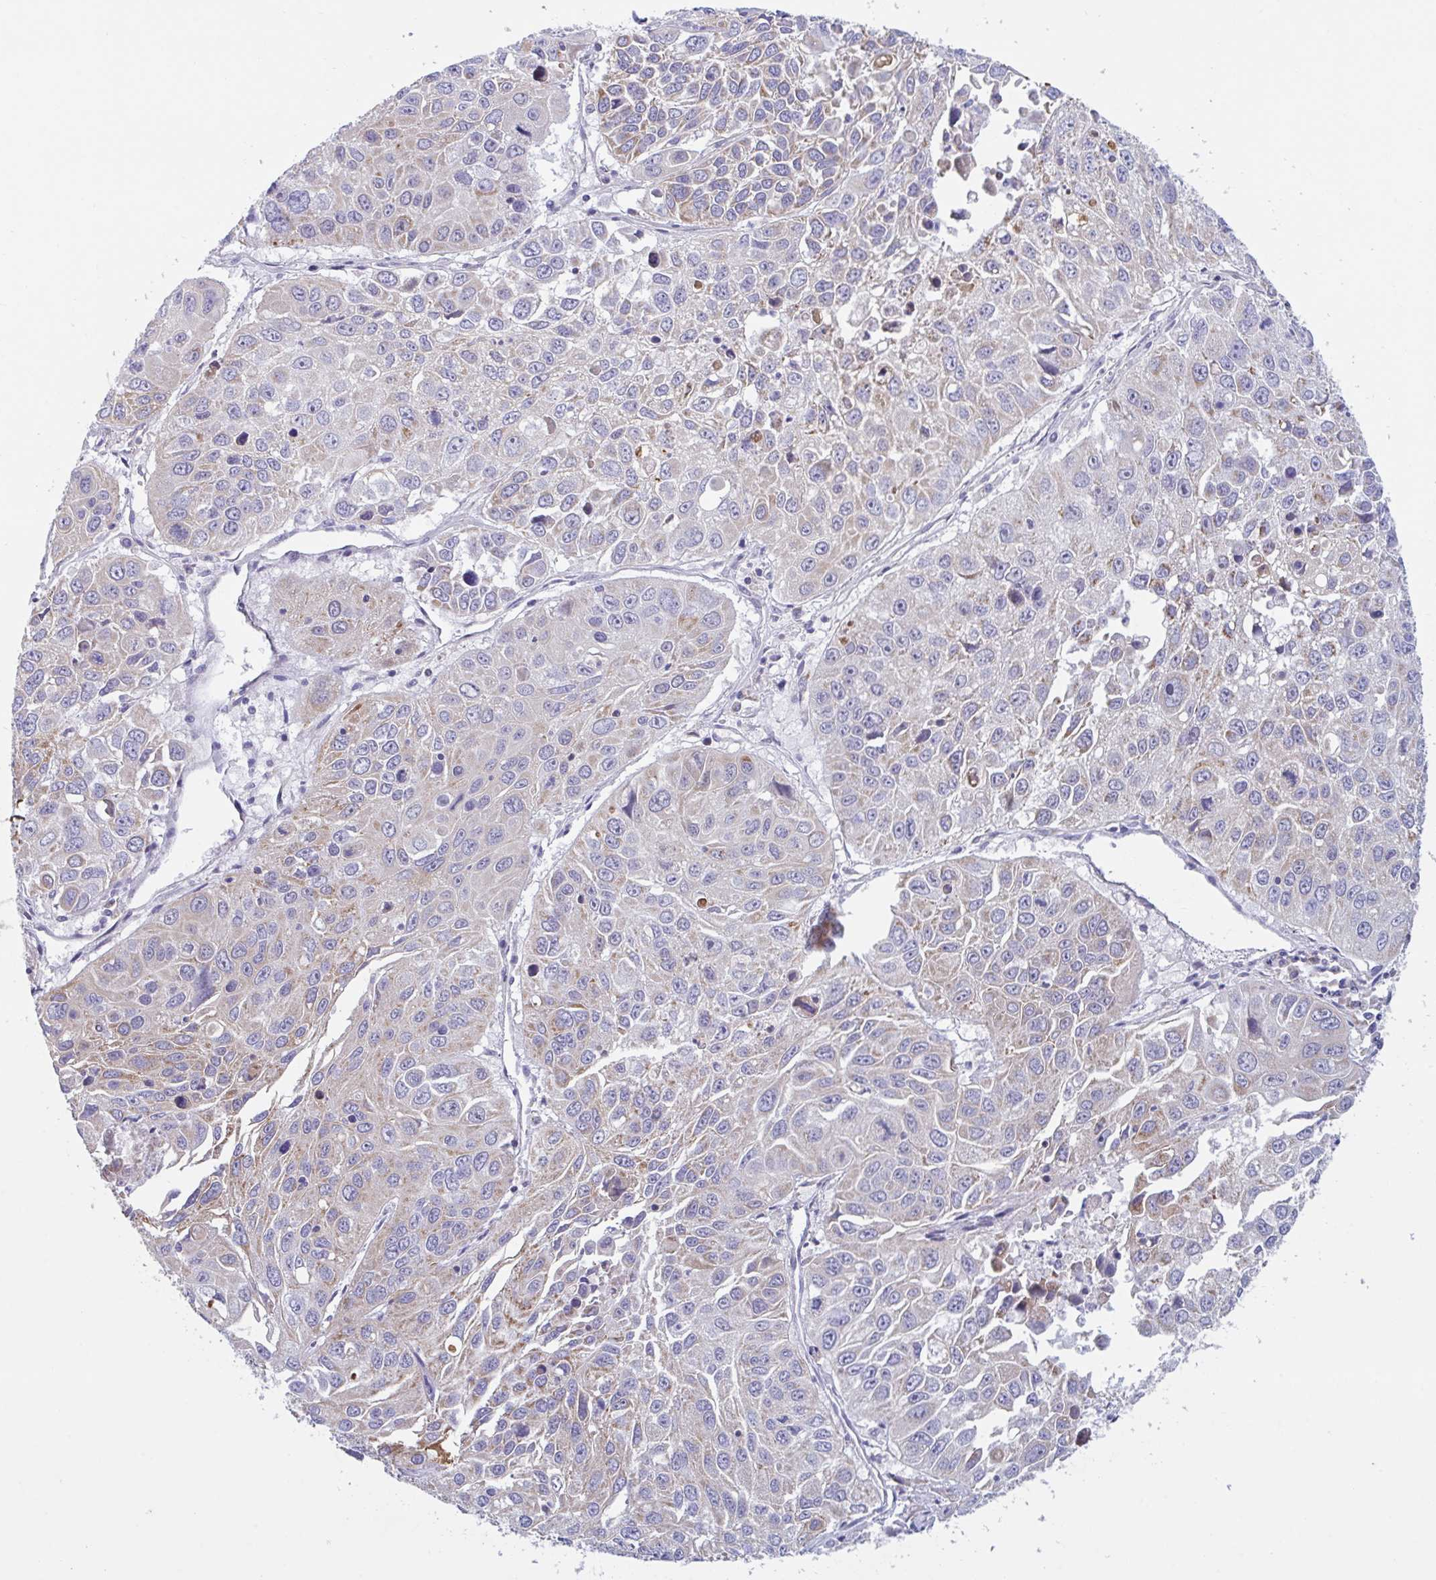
{"staining": {"intensity": "moderate", "quantity": "25%-75%", "location": "cytoplasmic/membranous"}, "tissue": "lung cancer", "cell_type": "Tumor cells", "image_type": "cancer", "snomed": [{"axis": "morphology", "description": "Squamous cell carcinoma, NOS"}, {"axis": "topography", "description": "Lung"}], "caption": "Moderate cytoplasmic/membranous expression is identified in approximately 25%-75% of tumor cells in lung cancer.", "gene": "BCAT2", "patient": {"sex": "female", "age": 61}}